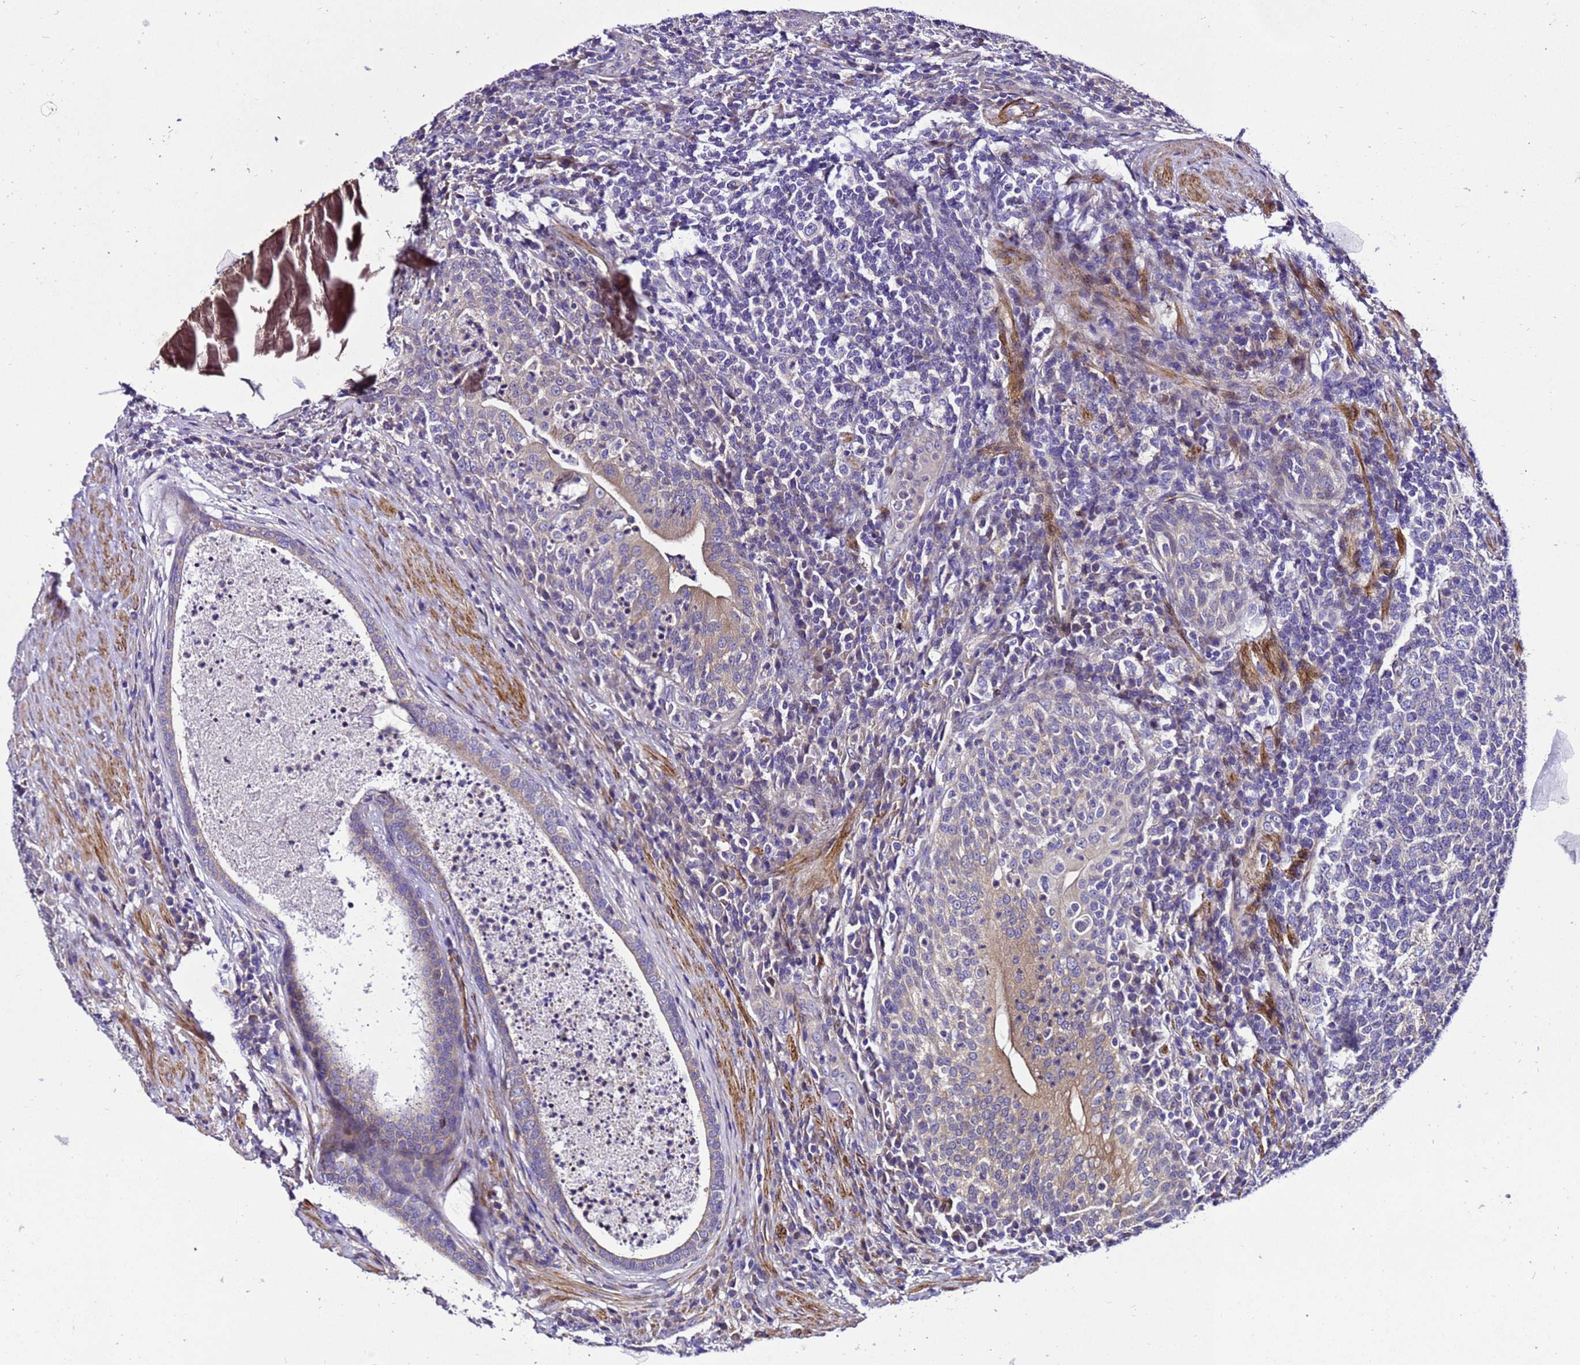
{"staining": {"intensity": "weak", "quantity": "25%-75%", "location": "cytoplasmic/membranous"}, "tissue": "prostate cancer", "cell_type": "Tumor cells", "image_type": "cancer", "snomed": [{"axis": "morphology", "description": "Adenocarcinoma, Low grade"}, {"axis": "topography", "description": "Prostate"}], "caption": "A micrograph of human low-grade adenocarcinoma (prostate) stained for a protein exhibits weak cytoplasmic/membranous brown staining in tumor cells. (Stains: DAB in brown, nuclei in blue, Microscopy: brightfield microscopy at high magnification).", "gene": "ZNF417", "patient": {"sex": "male", "age": 68}}